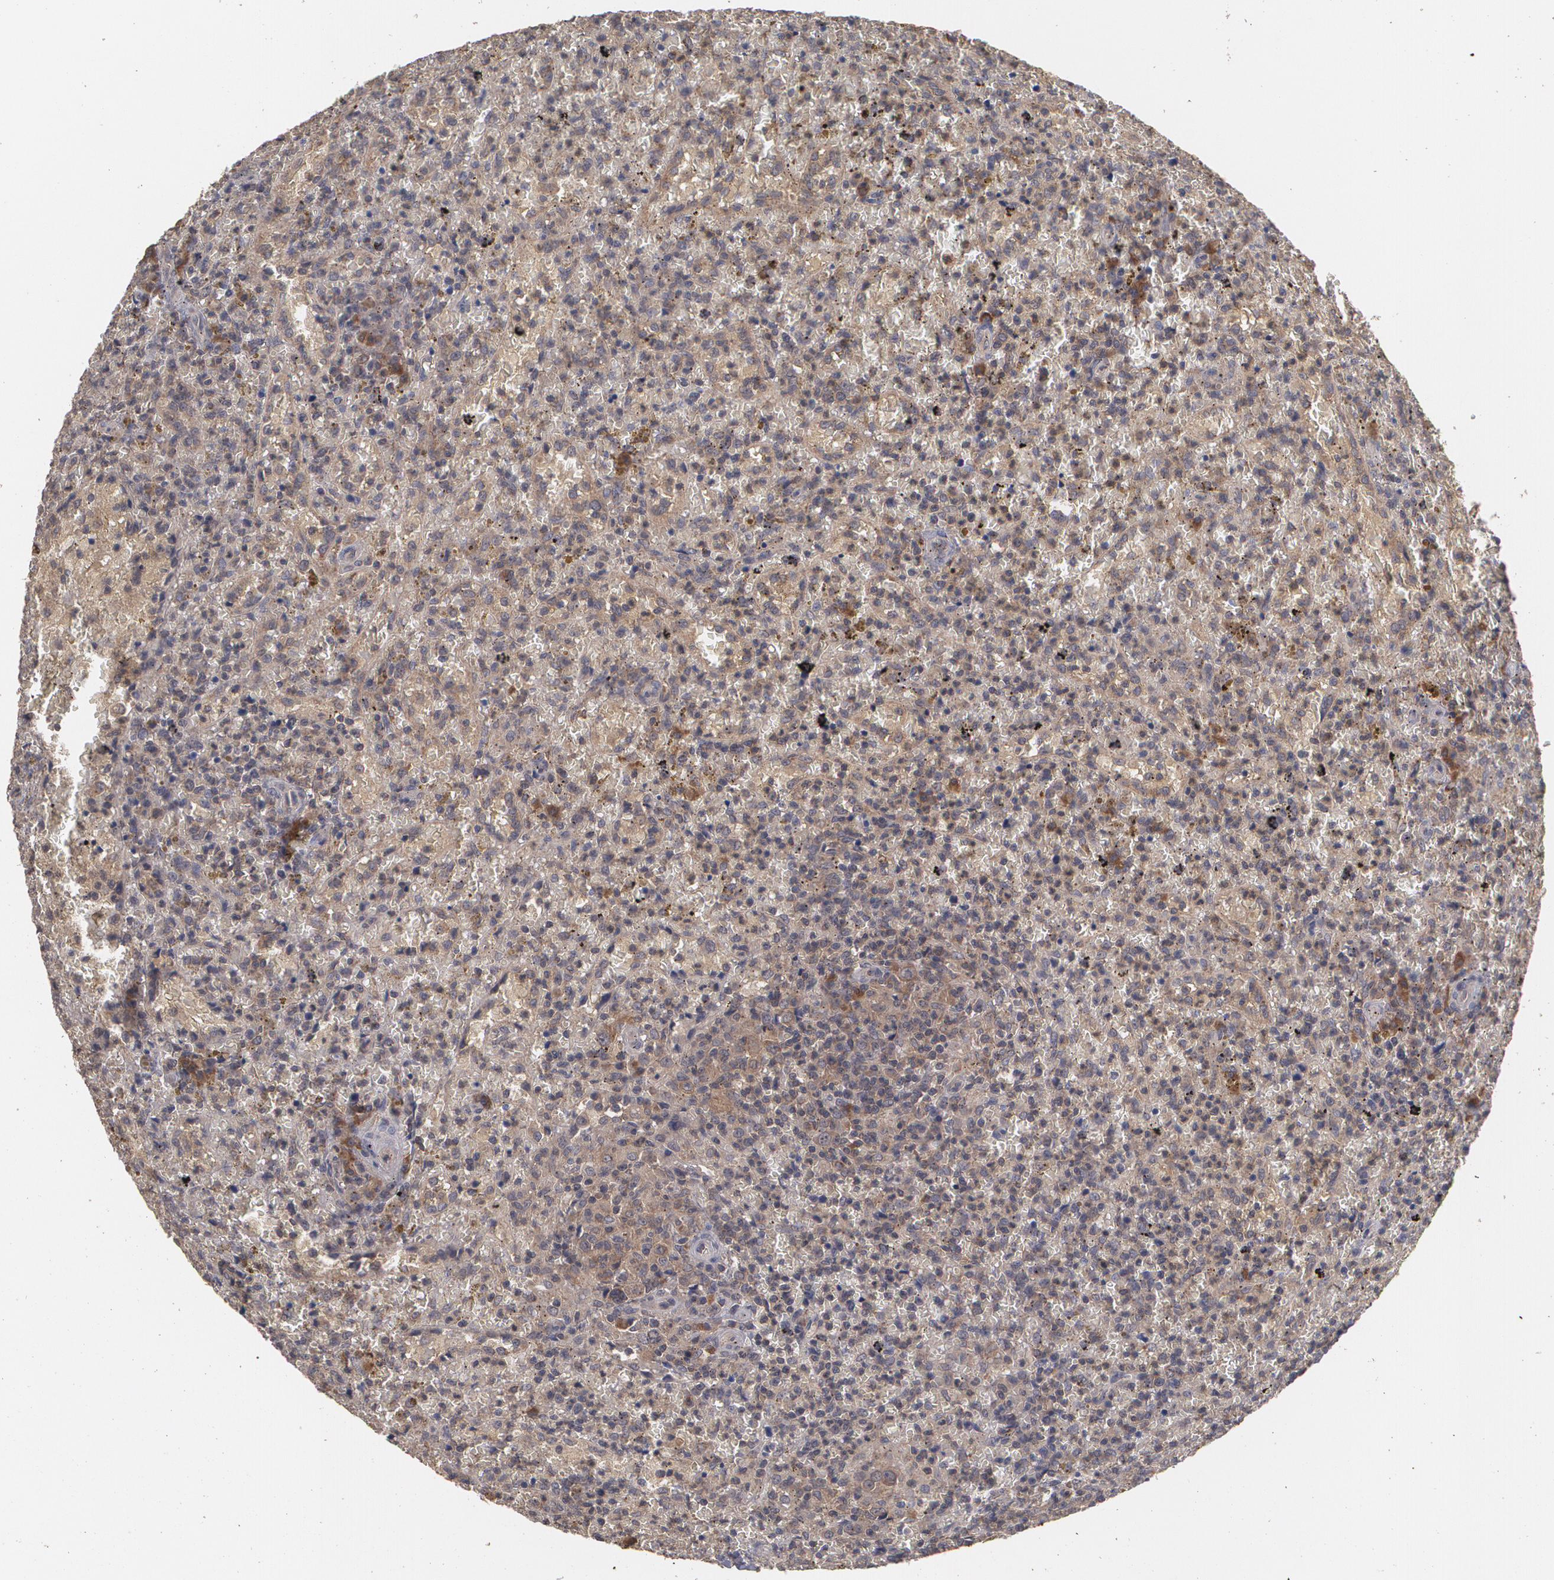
{"staining": {"intensity": "moderate", "quantity": ">75%", "location": "cytoplasmic/membranous"}, "tissue": "lymphoma", "cell_type": "Tumor cells", "image_type": "cancer", "snomed": [{"axis": "morphology", "description": "Malignant lymphoma, non-Hodgkin's type, High grade"}, {"axis": "topography", "description": "Spleen"}, {"axis": "topography", "description": "Lymph node"}], "caption": "Malignant lymphoma, non-Hodgkin's type (high-grade) stained for a protein (brown) demonstrates moderate cytoplasmic/membranous positive positivity in about >75% of tumor cells.", "gene": "ARF6", "patient": {"sex": "female", "age": 70}}